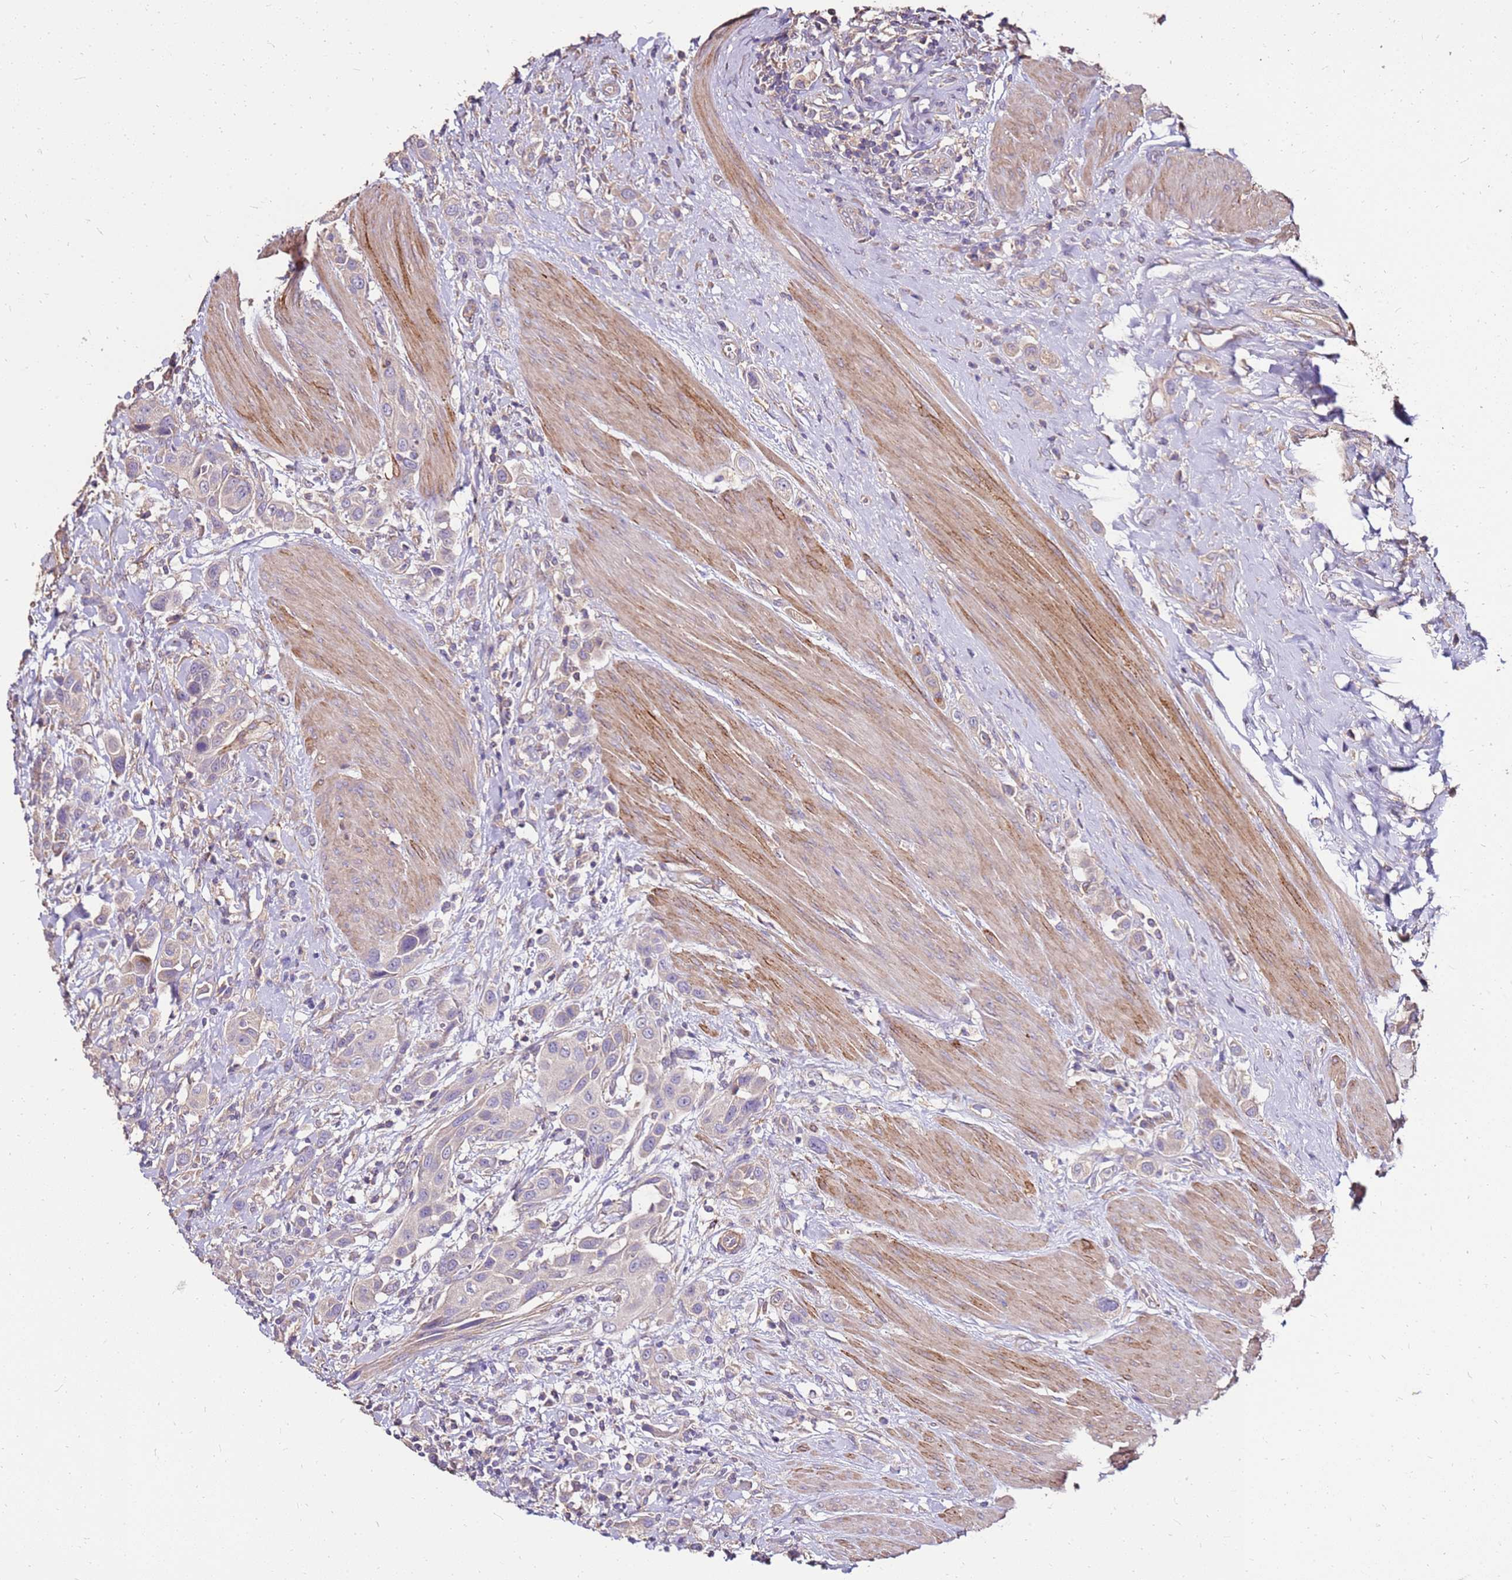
{"staining": {"intensity": "negative", "quantity": "none", "location": "none"}, "tissue": "urothelial cancer", "cell_type": "Tumor cells", "image_type": "cancer", "snomed": [{"axis": "morphology", "description": "Urothelial carcinoma, High grade"}, {"axis": "topography", "description": "Urinary bladder"}], "caption": "Immunohistochemistry of human urothelial cancer reveals no expression in tumor cells. The staining was performed using DAB (3,3'-diaminobenzidine) to visualize the protein expression in brown, while the nuclei were stained in blue with hematoxylin (Magnification: 20x).", "gene": "EXD3", "patient": {"sex": "male", "age": 50}}